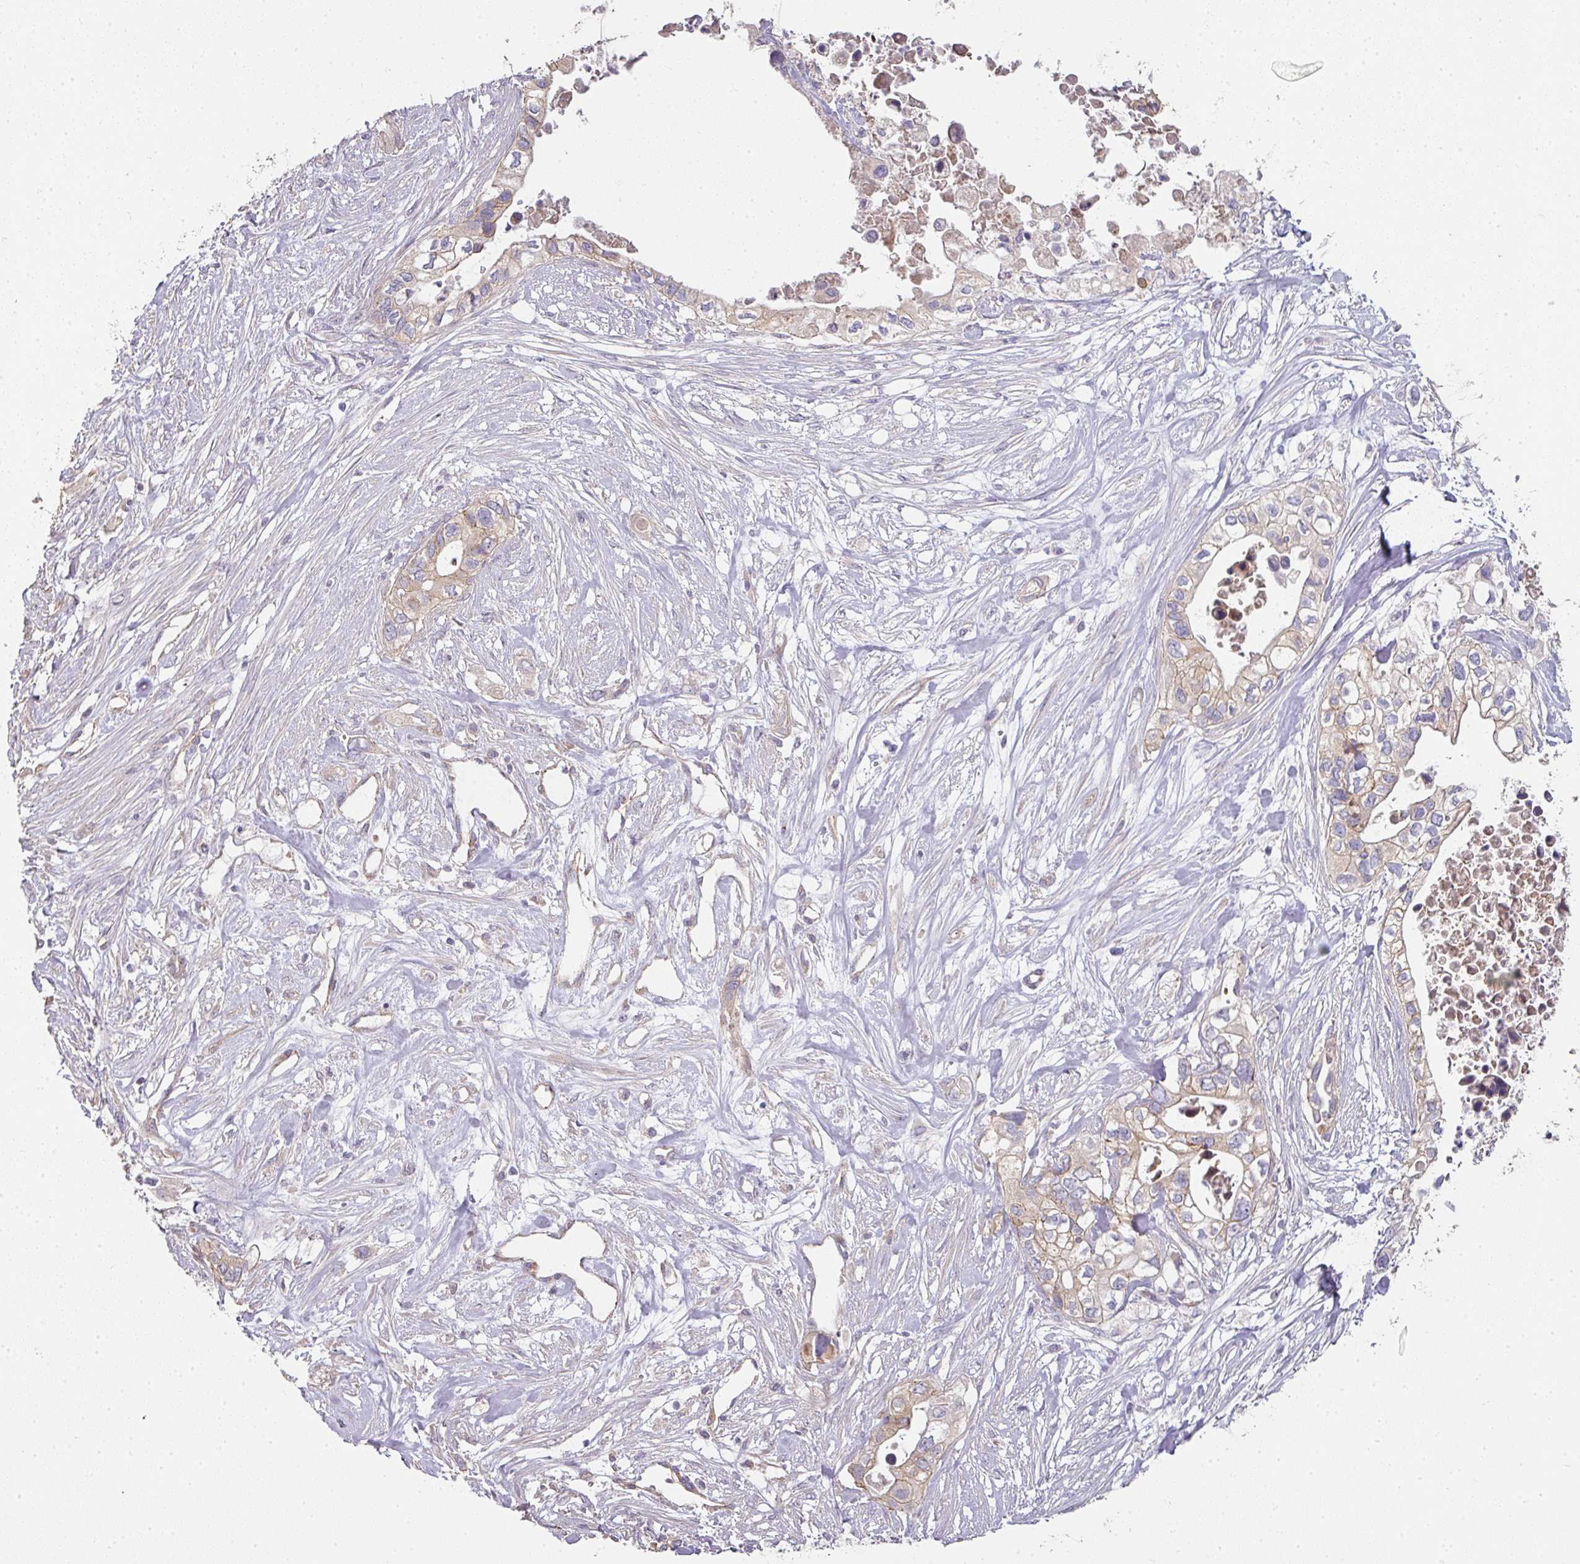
{"staining": {"intensity": "weak", "quantity": "25%-75%", "location": "cytoplasmic/membranous"}, "tissue": "pancreatic cancer", "cell_type": "Tumor cells", "image_type": "cancer", "snomed": [{"axis": "morphology", "description": "Adenocarcinoma, NOS"}, {"axis": "topography", "description": "Pancreas"}], "caption": "Pancreatic cancer (adenocarcinoma) was stained to show a protein in brown. There is low levels of weak cytoplasmic/membranous positivity in approximately 25%-75% of tumor cells.", "gene": "PCDH1", "patient": {"sex": "female", "age": 63}}